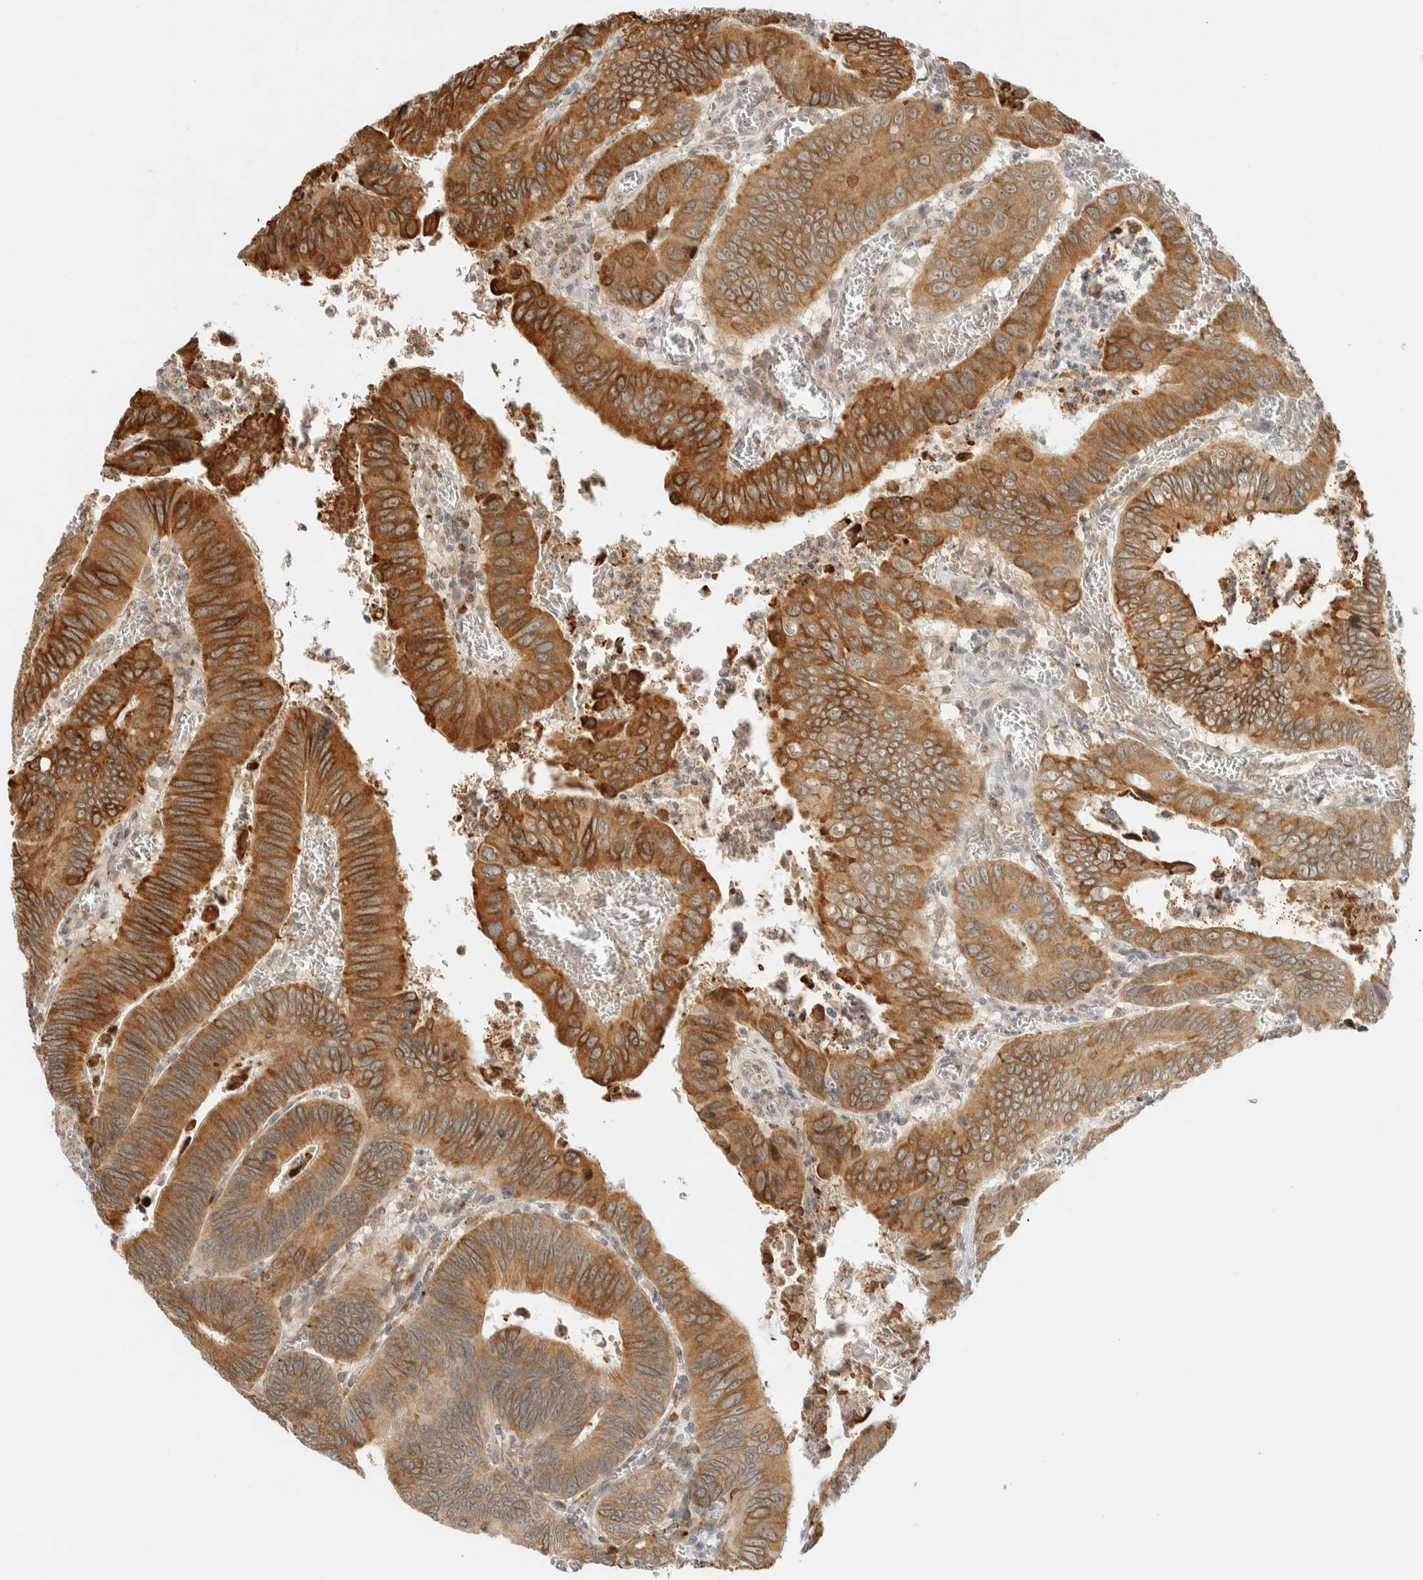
{"staining": {"intensity": "strong", "quantity": ">75%", "location": "cytoplasmic/membranous"}, "tissue": "colorectal cancer", "cell_type": "Tumor cells", "image_type": "cancer", "snomed": [{"axis": "morphology", "description": "Inflammation, NOS"}, {"axis": "morphology", "description": "Adenocarcinoma, NOS"}, {"axis": "topography", "description": "Colon"}], "caption": "Immunohistochemistry (IHC) staining of adenocarcinoma (colorectal), which demonstrates high levels of strong cytoplasmic/membranous positivity in approximately >75% of tumor cells indicating strong cytoplasmic/membranous protein staining. The staining was performed using DAB (3,3'-diaminobenzidine) (brown) for protein detection and nuclei were counterstained in hematoxylin (blue).", "gene": "ITPRID1", "patient": {"sex": "male", "age": 72}}